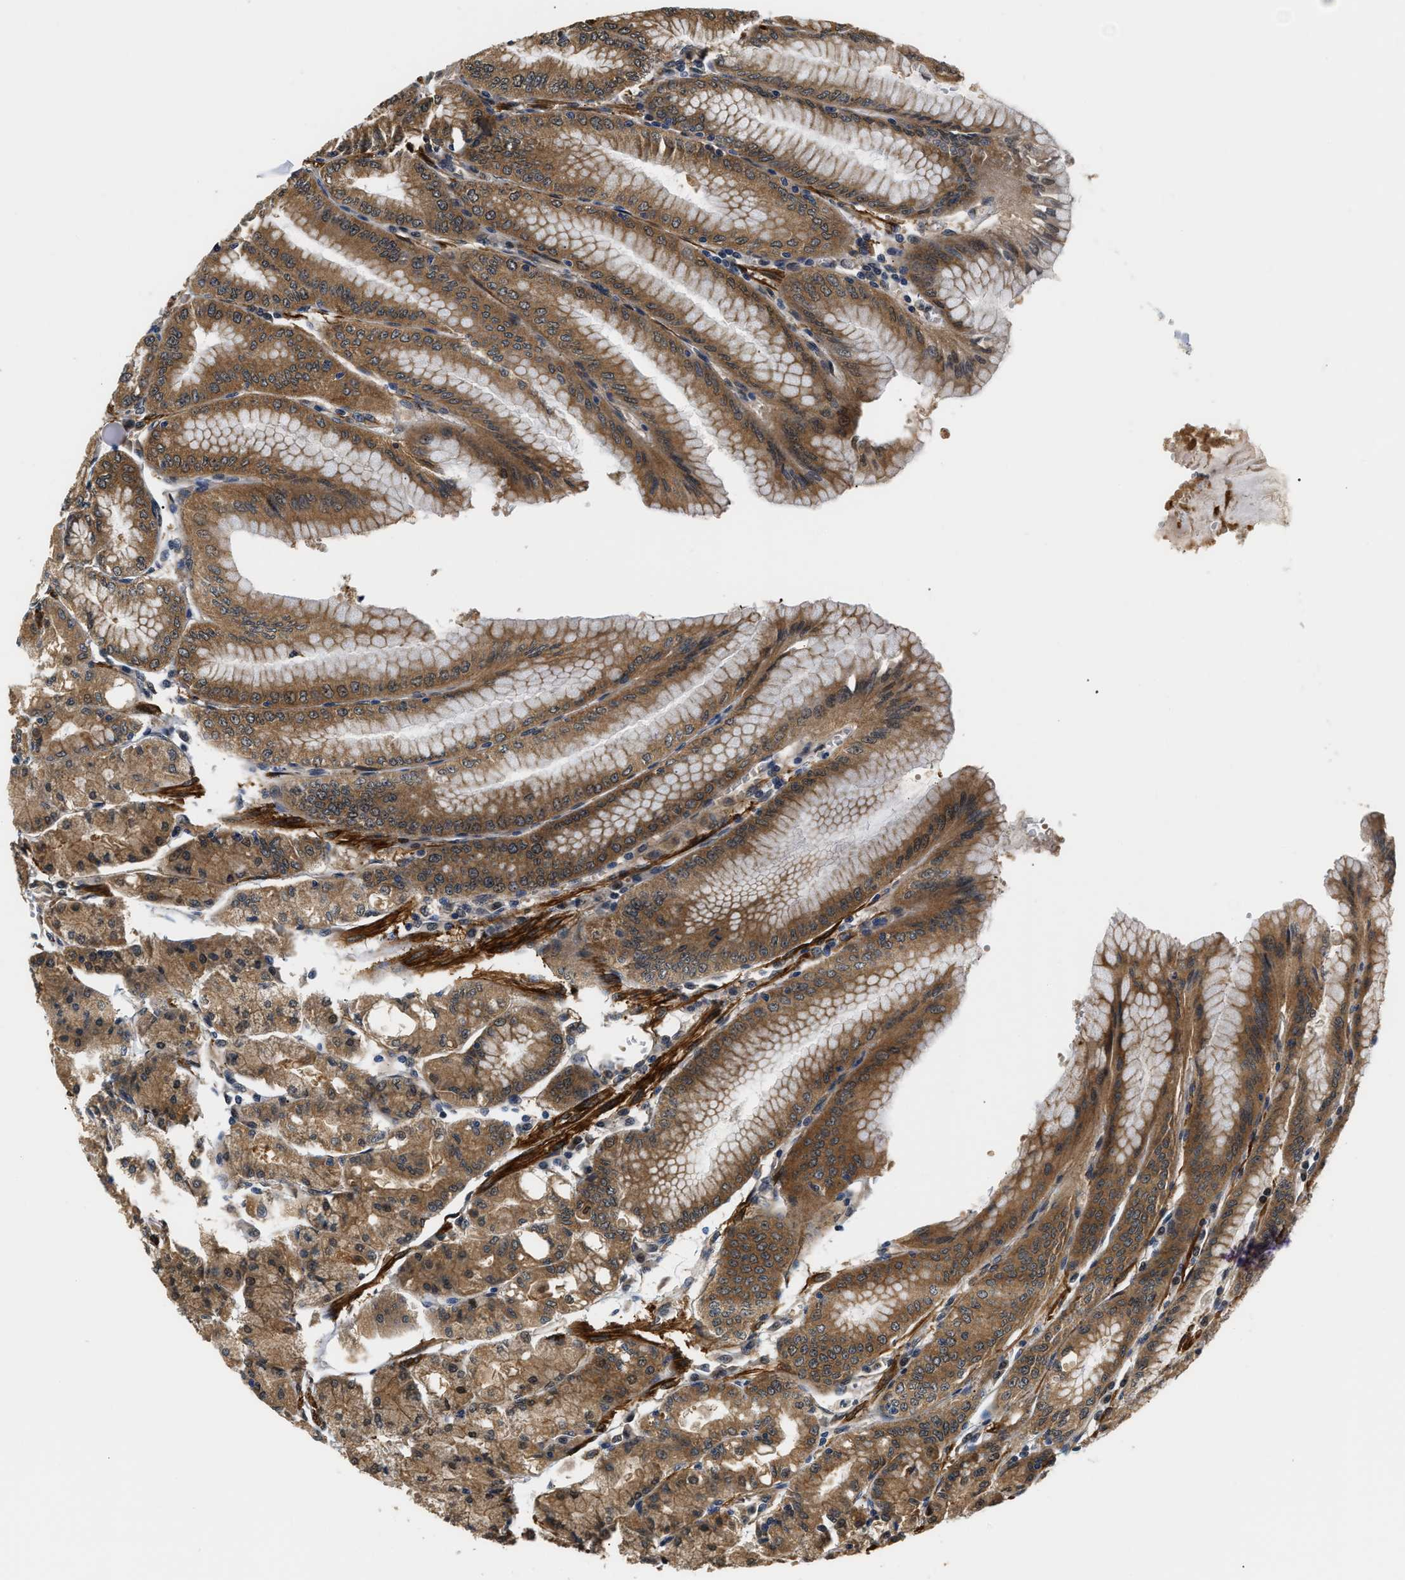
{"staining": {"intensity": "moderate", "quantity": ">75%", "location": "cytoplasmic/membranous"}, "tissue": "stomach", "cell_type": "Glandular cells", "image_type": "normal", "snomed": [{"axis": "morphology", "description": "Normal tissue, NOS"}, {"axis": "topography", "description": "Stomach, lower"}], "caption": "Protein staining of benign stomach shows moderate cytoplasmic/membranous positivity in approximately >75% of glandular cells.", "gene": "LARP6", "patient": {"sex": "male", "age": 71}}